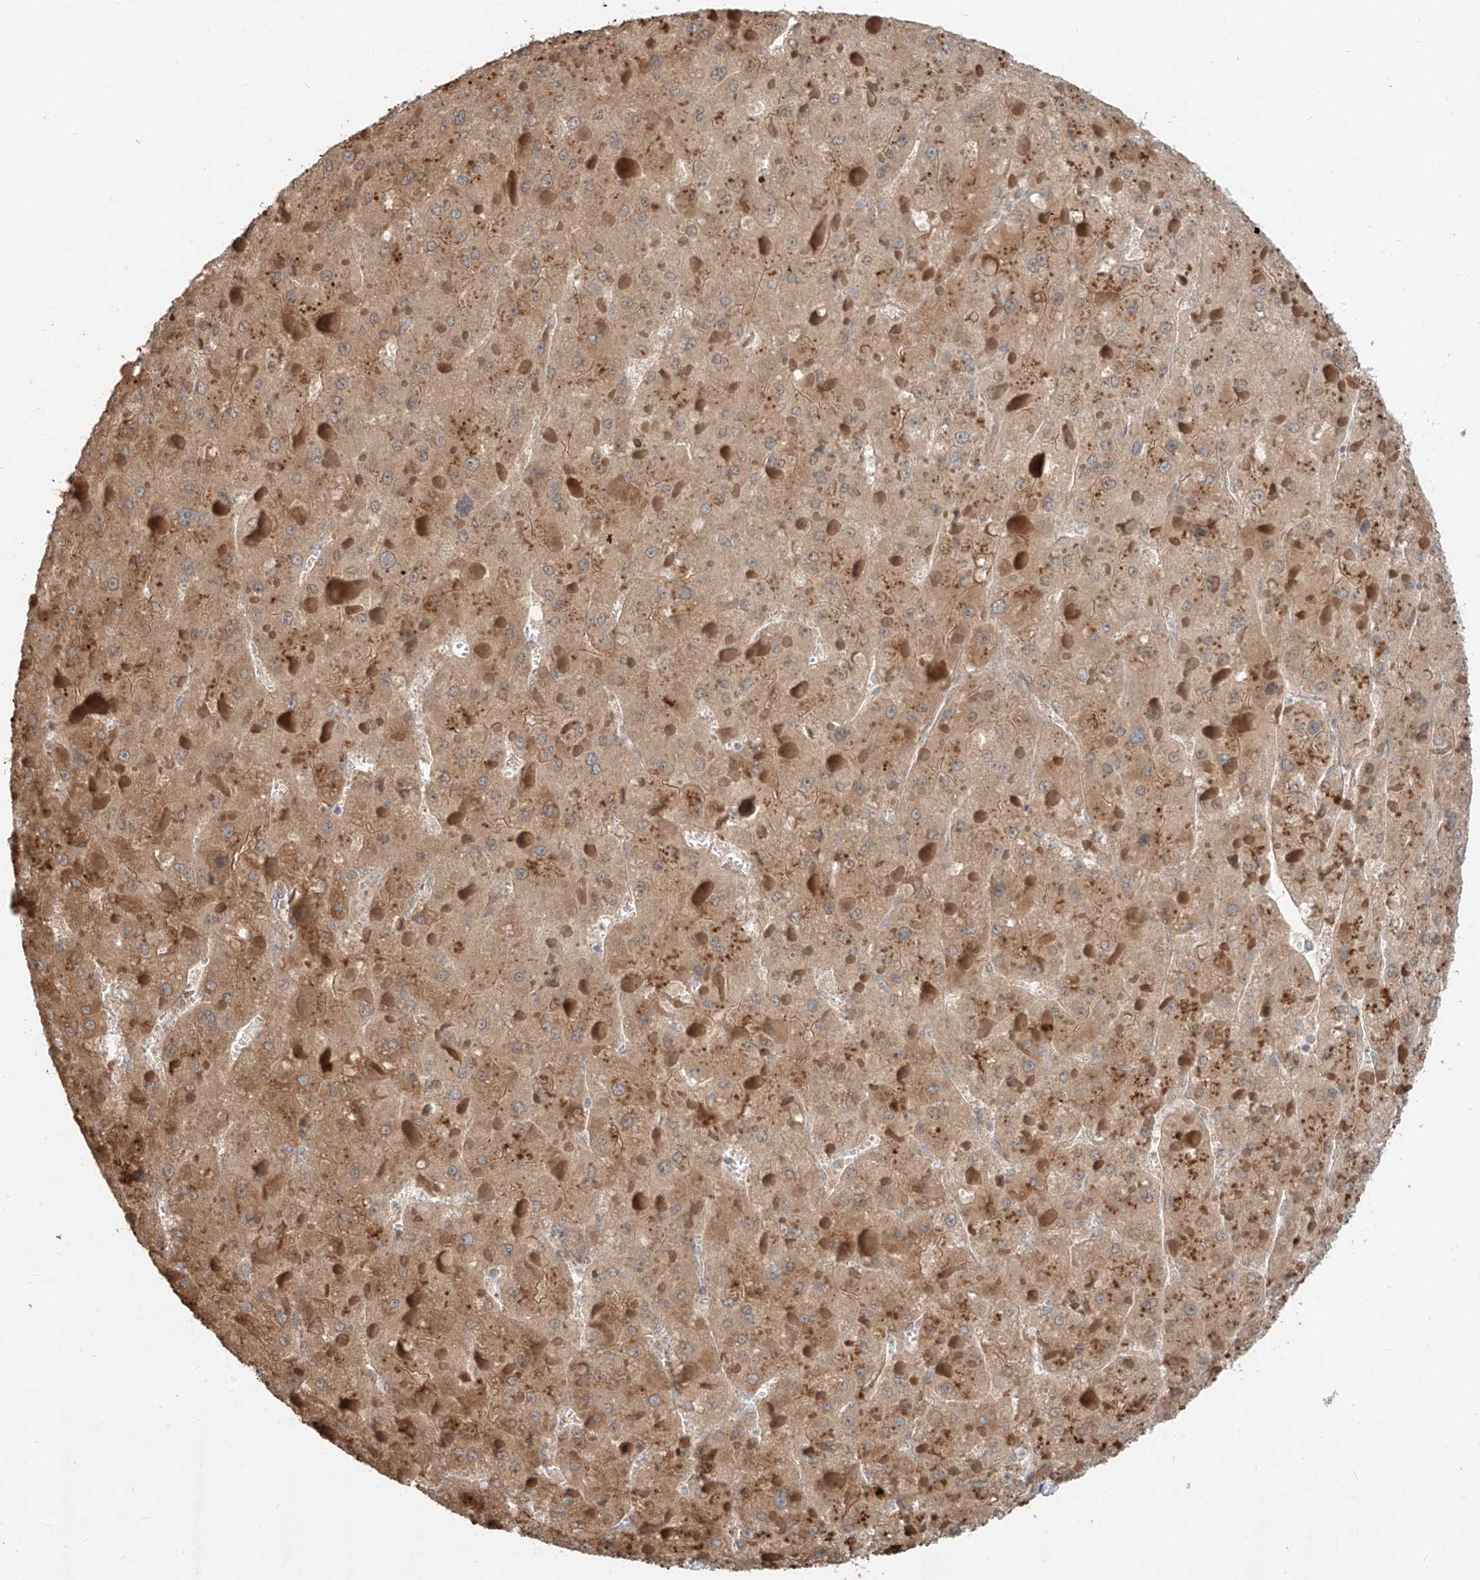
{"staining": {"intensity": "moderate", "quantity": ">75%", "location": "cytoplasmic/membranous"}, "tissue": "liver cancer", "cell_type": "Tumor cells", "image_type": "cancer", "snomed": [{"axis": "morphology", "description": "Carcinoma, Hepatocellular, NOS"}, {"axis": "topography", "description": "Liver"}], "caption": "Human hepatocellular carcinoma (liver) stained with a protein marker exhibits moderate staining in tumor cells.", "gene": "STX19", "patient": {"sex": "female", "age": 73}}